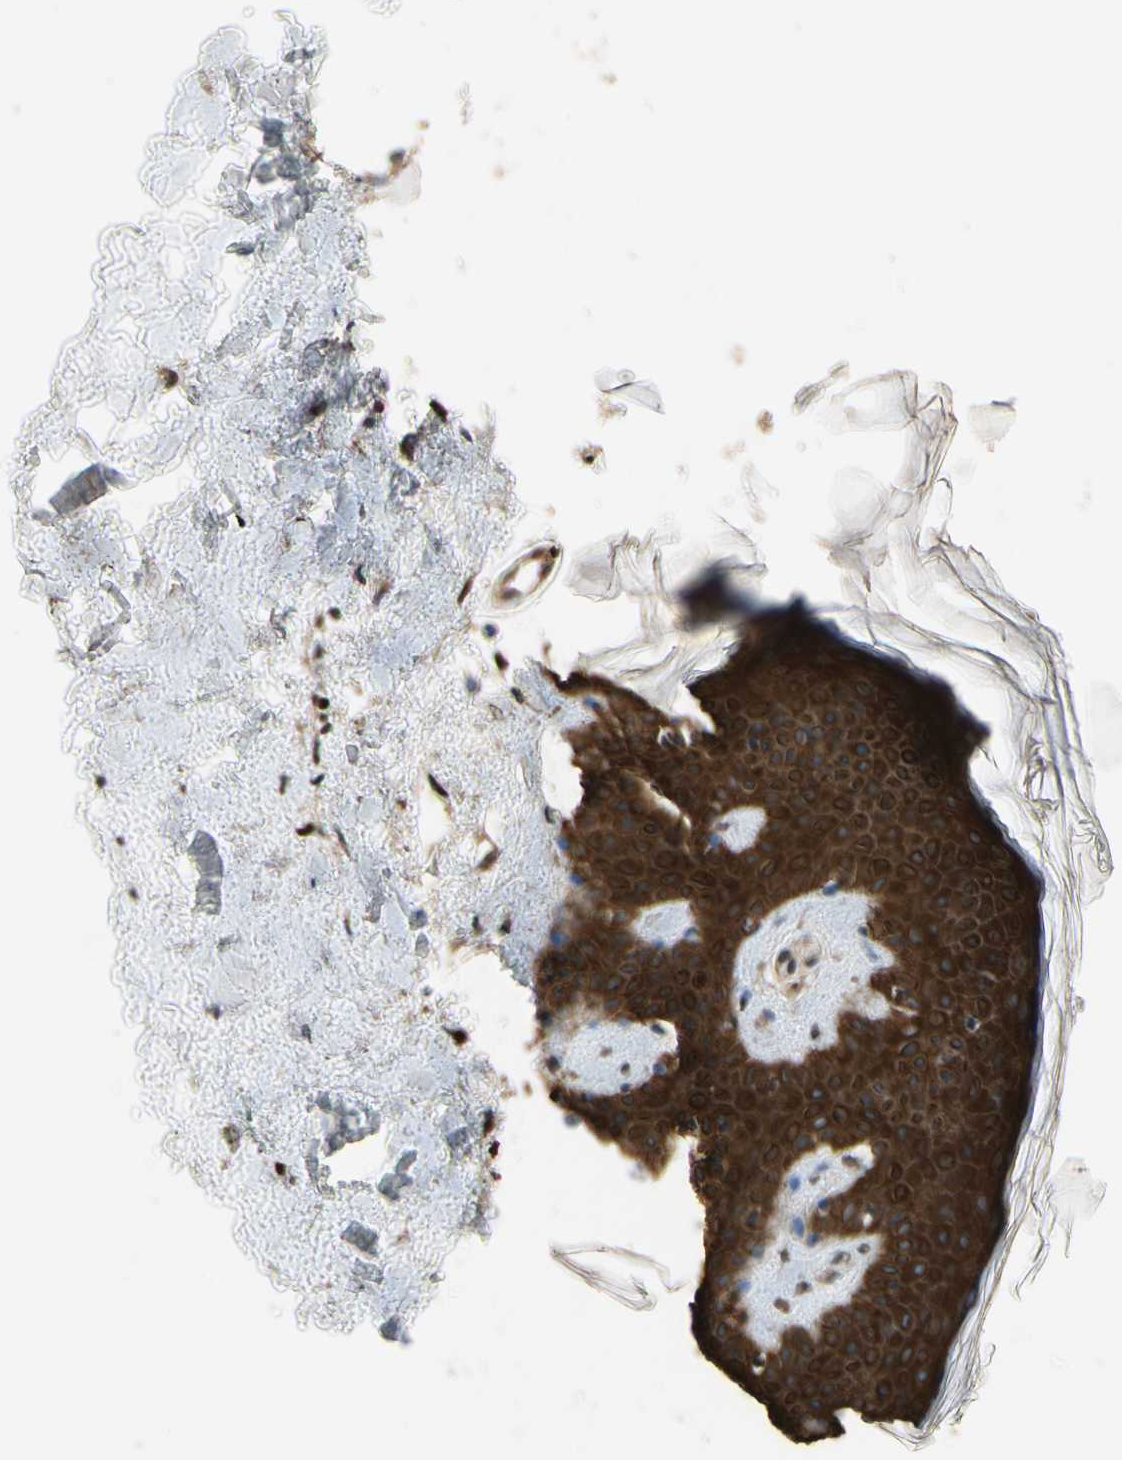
{"staining": {"intensity": "moderate", "quantity": ">75%", "location": "cytoplasmic/membranous,nuclear"}, "tissue": "skin", "cell_type": "Fibroblasts", "image_type": "normal", "snomed": [{"axis": "morphology", "description": "Normal tissue, NOS"}, {"axis": "topography", "description": "Skin"}], "caption": "Immunohistochemical staining of benign skin shows medium levels of moderate cytoplasmic/membranous,nuclear positivity in approximately >75% of fibroblasts.", "gene": "CGREF1", "patient": {"sex": "male", "age": 67}}